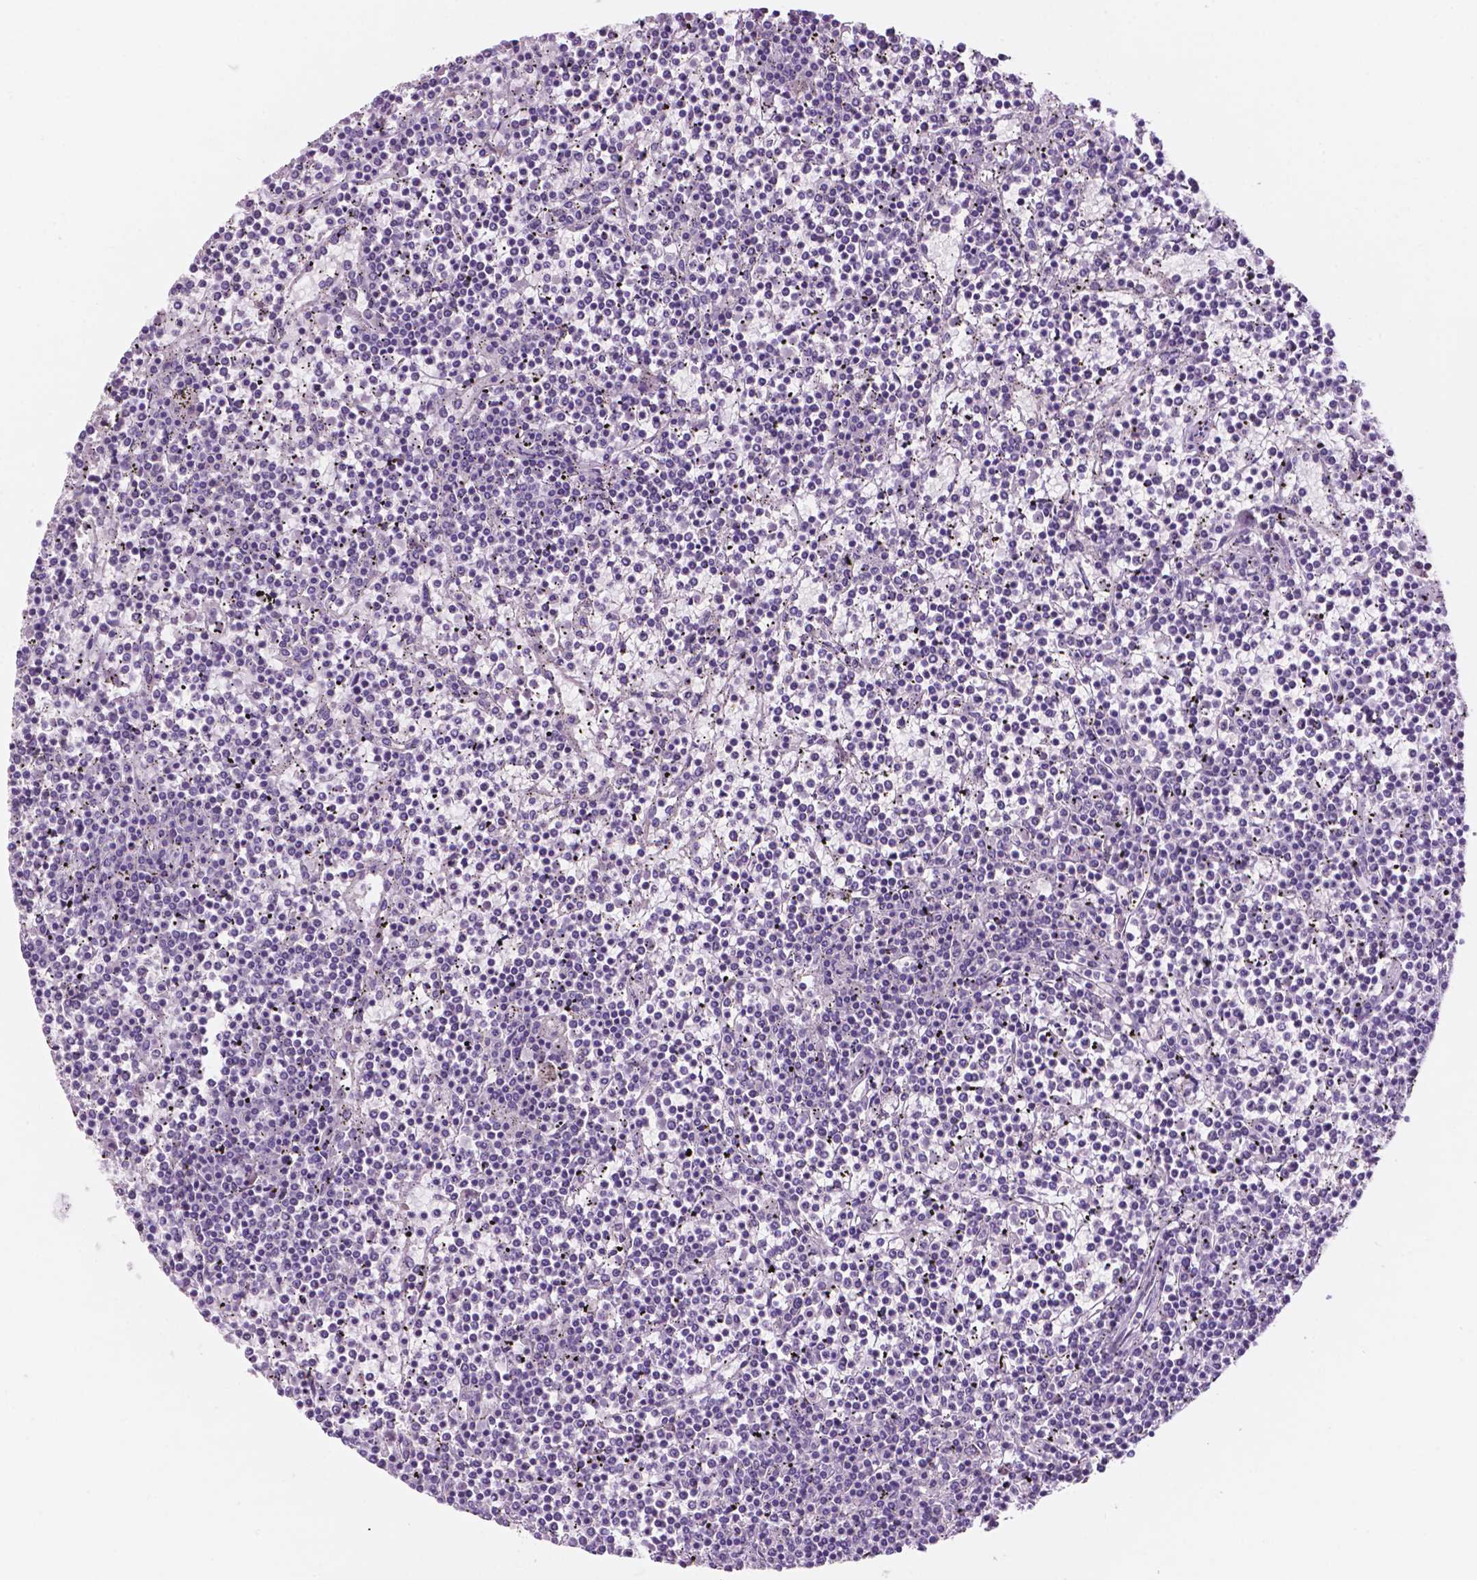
{"staining": {"intensity": "negative", "quantity": "none", "location": "none"}, "tissue": "lymphoma", "cell_type": "Tumor cells", "image_type": "cancer", "snomed": [{"axis": "morphology", "description": "Malignant lymphoma, non-Hodgkin's type, Low grade"}, {"axis": "topography", "description": "Spleen"}], "caption": "Immunohistochemistry of human low-grade malignant lymphoma, non-Hodgkin's type displays no expression in tumor cells.", "gene": "FAM50B", "patient": {"sex": "female", "age": 19}}